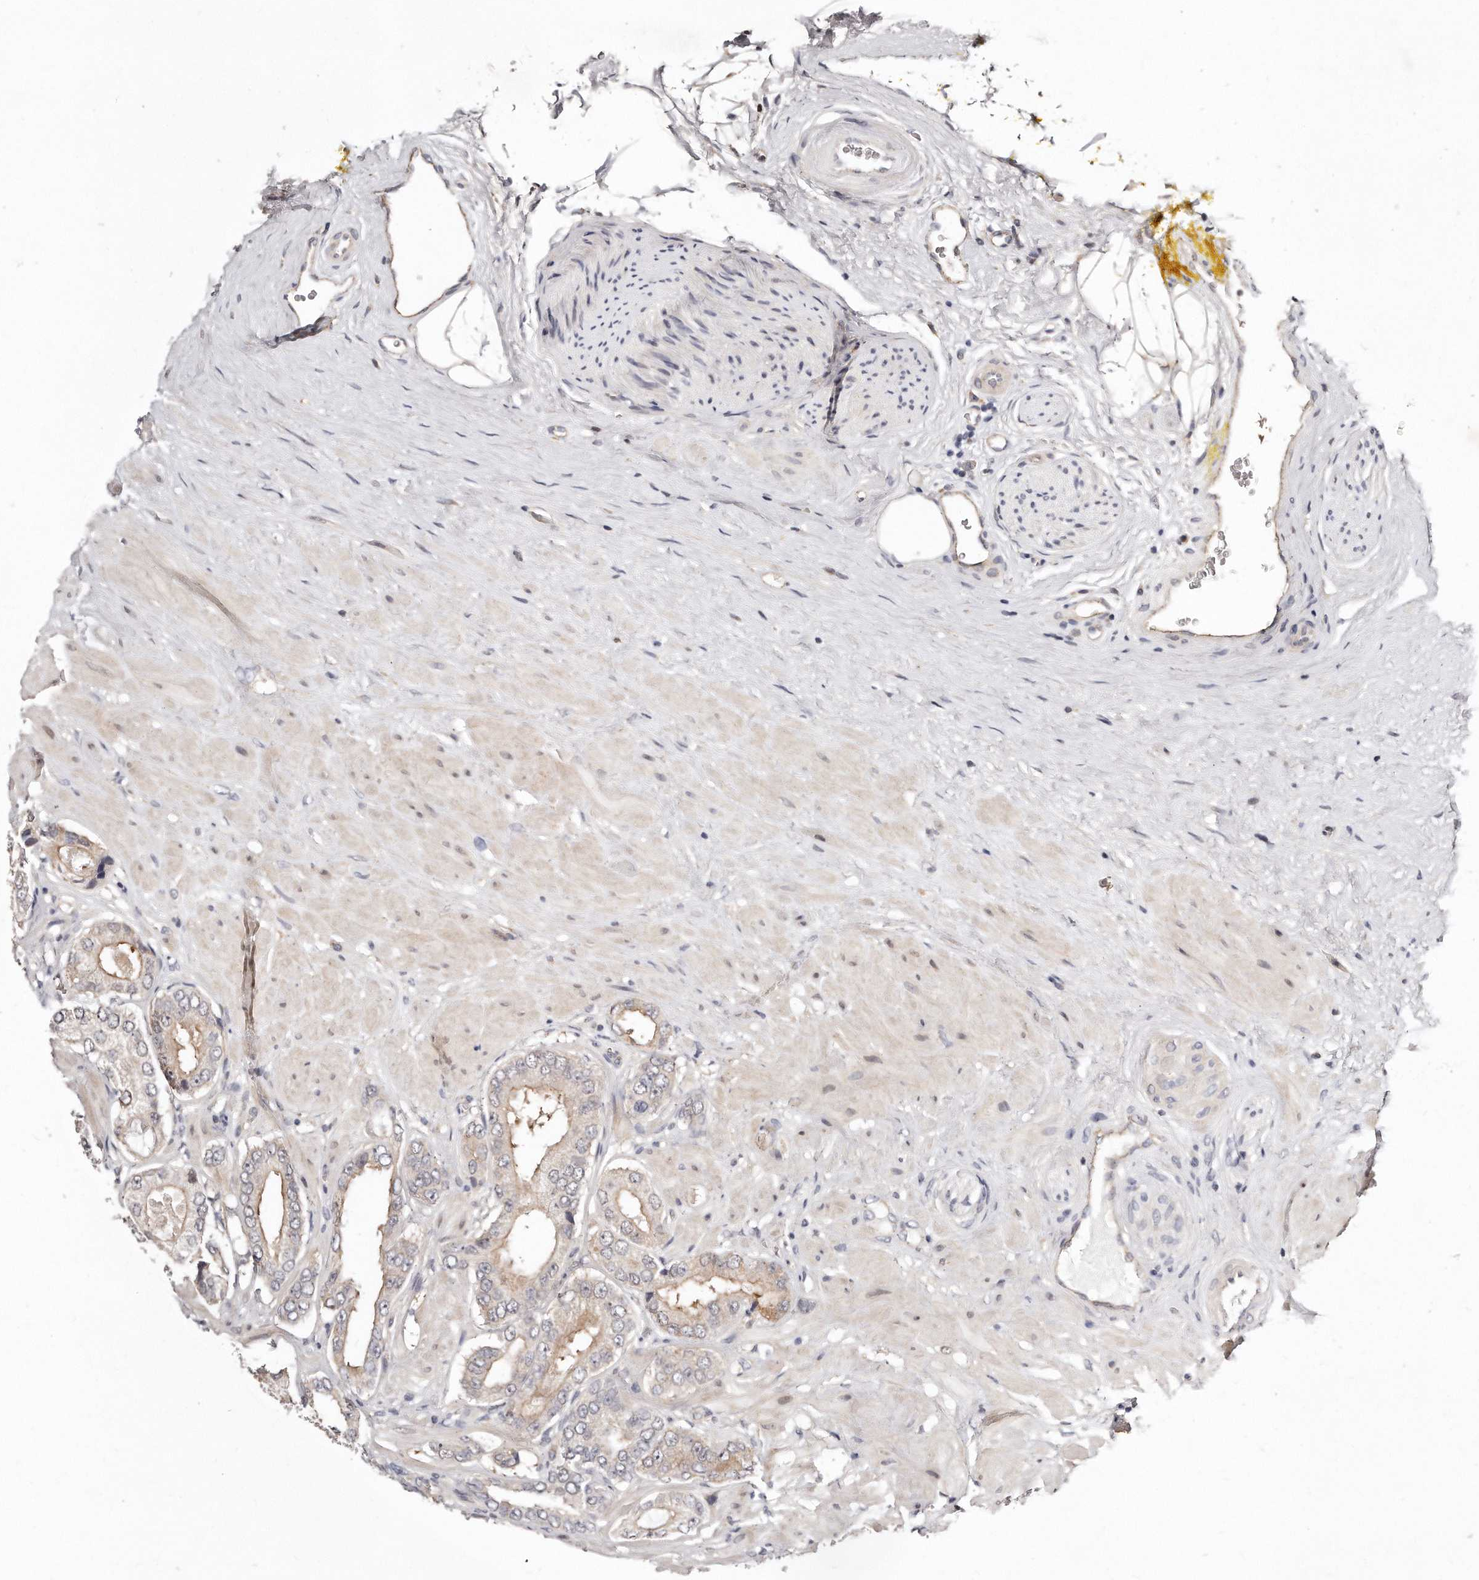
{"staining": {"intensity": "weak", "quantity": "<25%", "location": "cytoplasmic/membranous"}, "tissue": "prostate cancer", "cell_type": "Tumor cells", "image_type": "cancer", "snomed": [{"axis": "morphology", "description": "Adenocarcinoma, High grade"}, {"axis": "topography", "description": "Prostate"}], "caption": "Micrograph shows no protein staining in tumor cells of prostate adenocarcinoma (high-grade) tissue. (DAB IHC with hematoxylin counter stain).", "gene": "CASZ1", "patient": {"sex": "male", "age": 59}}